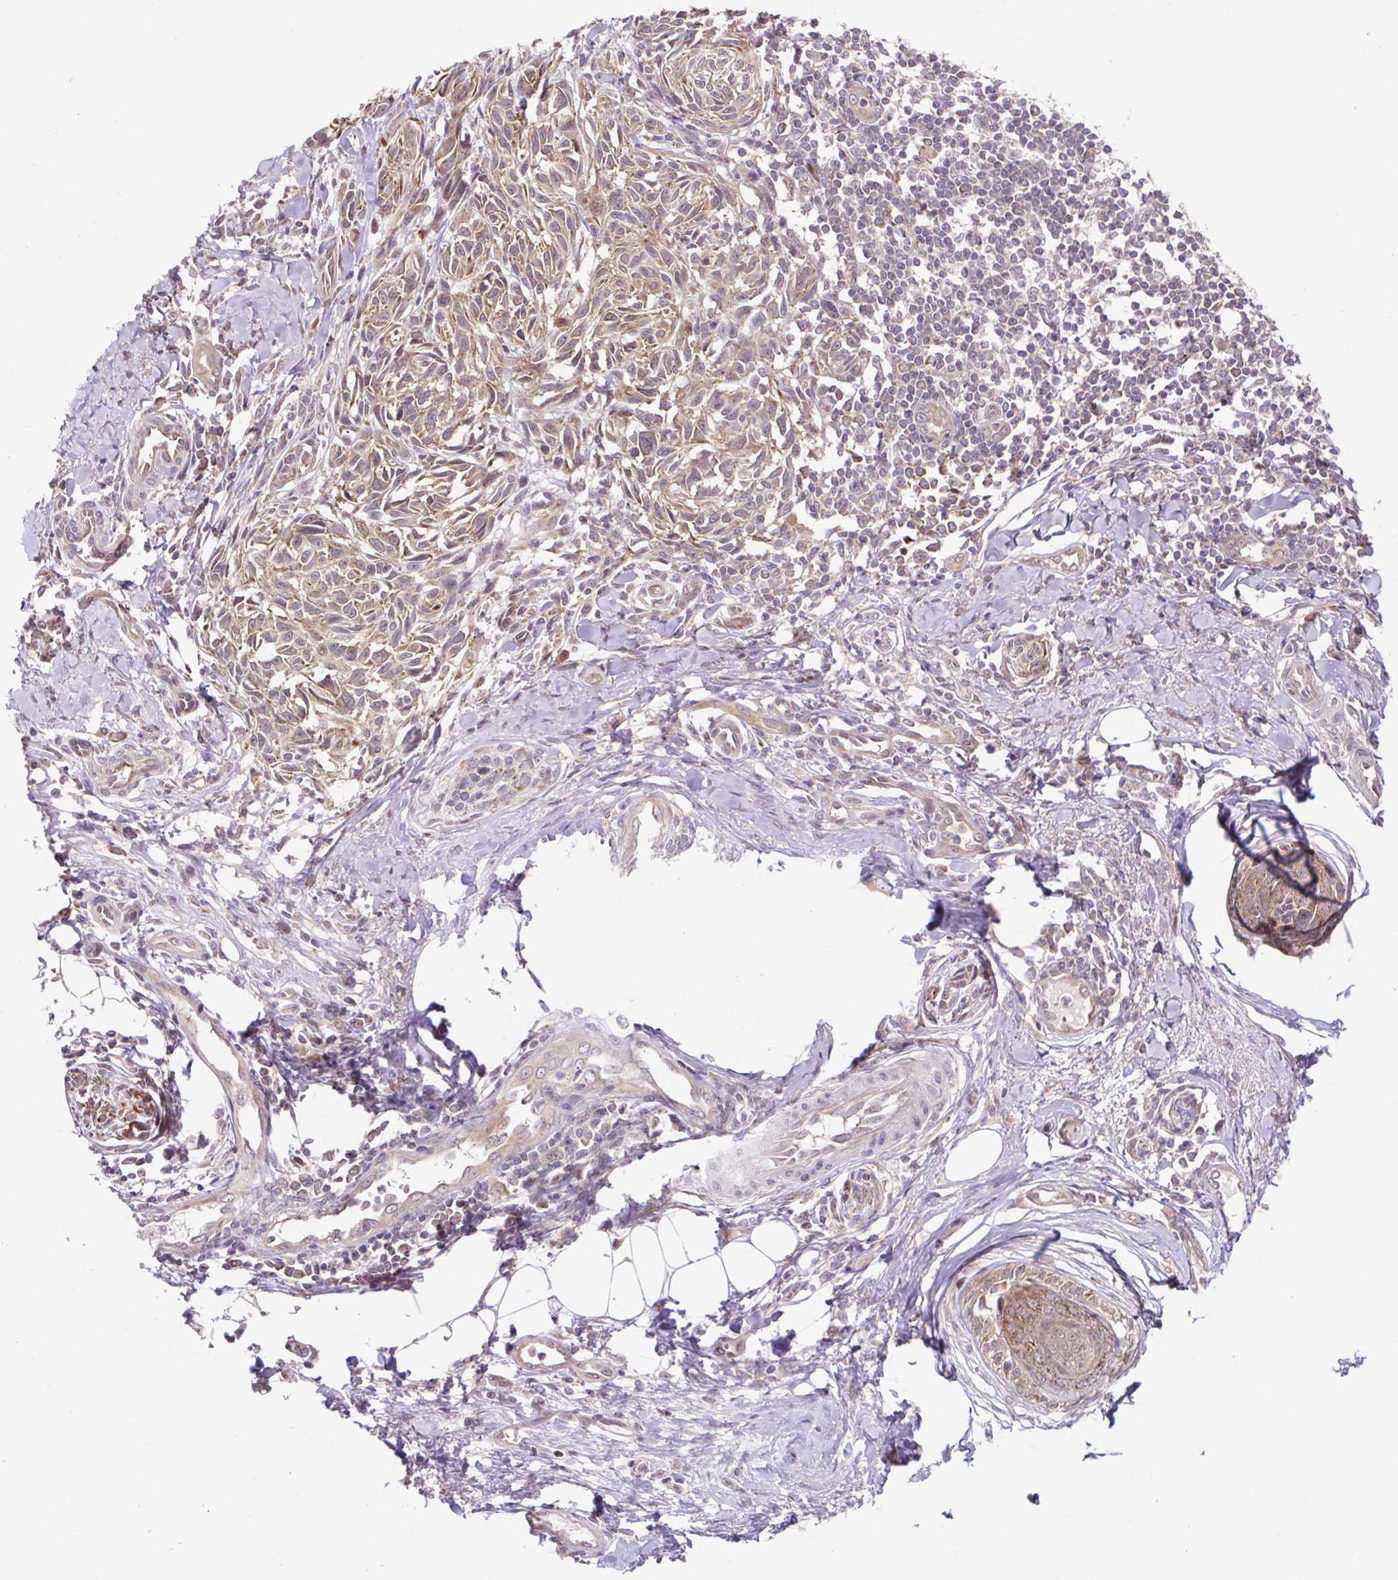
{"staining": {"intensity": "weak", "quantity": ">75%", "location": "cytoplasmic/membranous"}, "tissue": "melanoma", "cell_type": "Tumor cells", "image_type": "cancer", "snomed": [{"axis": "morphology", "description": "Malignant melanoma, NOS"}, {"axis": "topography", "description": "Skin"}], "caption": "Immunohistochemistry histopathology image of human melanoma stained for a protein (brown), which shows low levels of weak cytoplasmic/membranous expression in about >75% of tumor cells.", "gene": "HFE", "patient": {"sex": "female", "age": 86}}